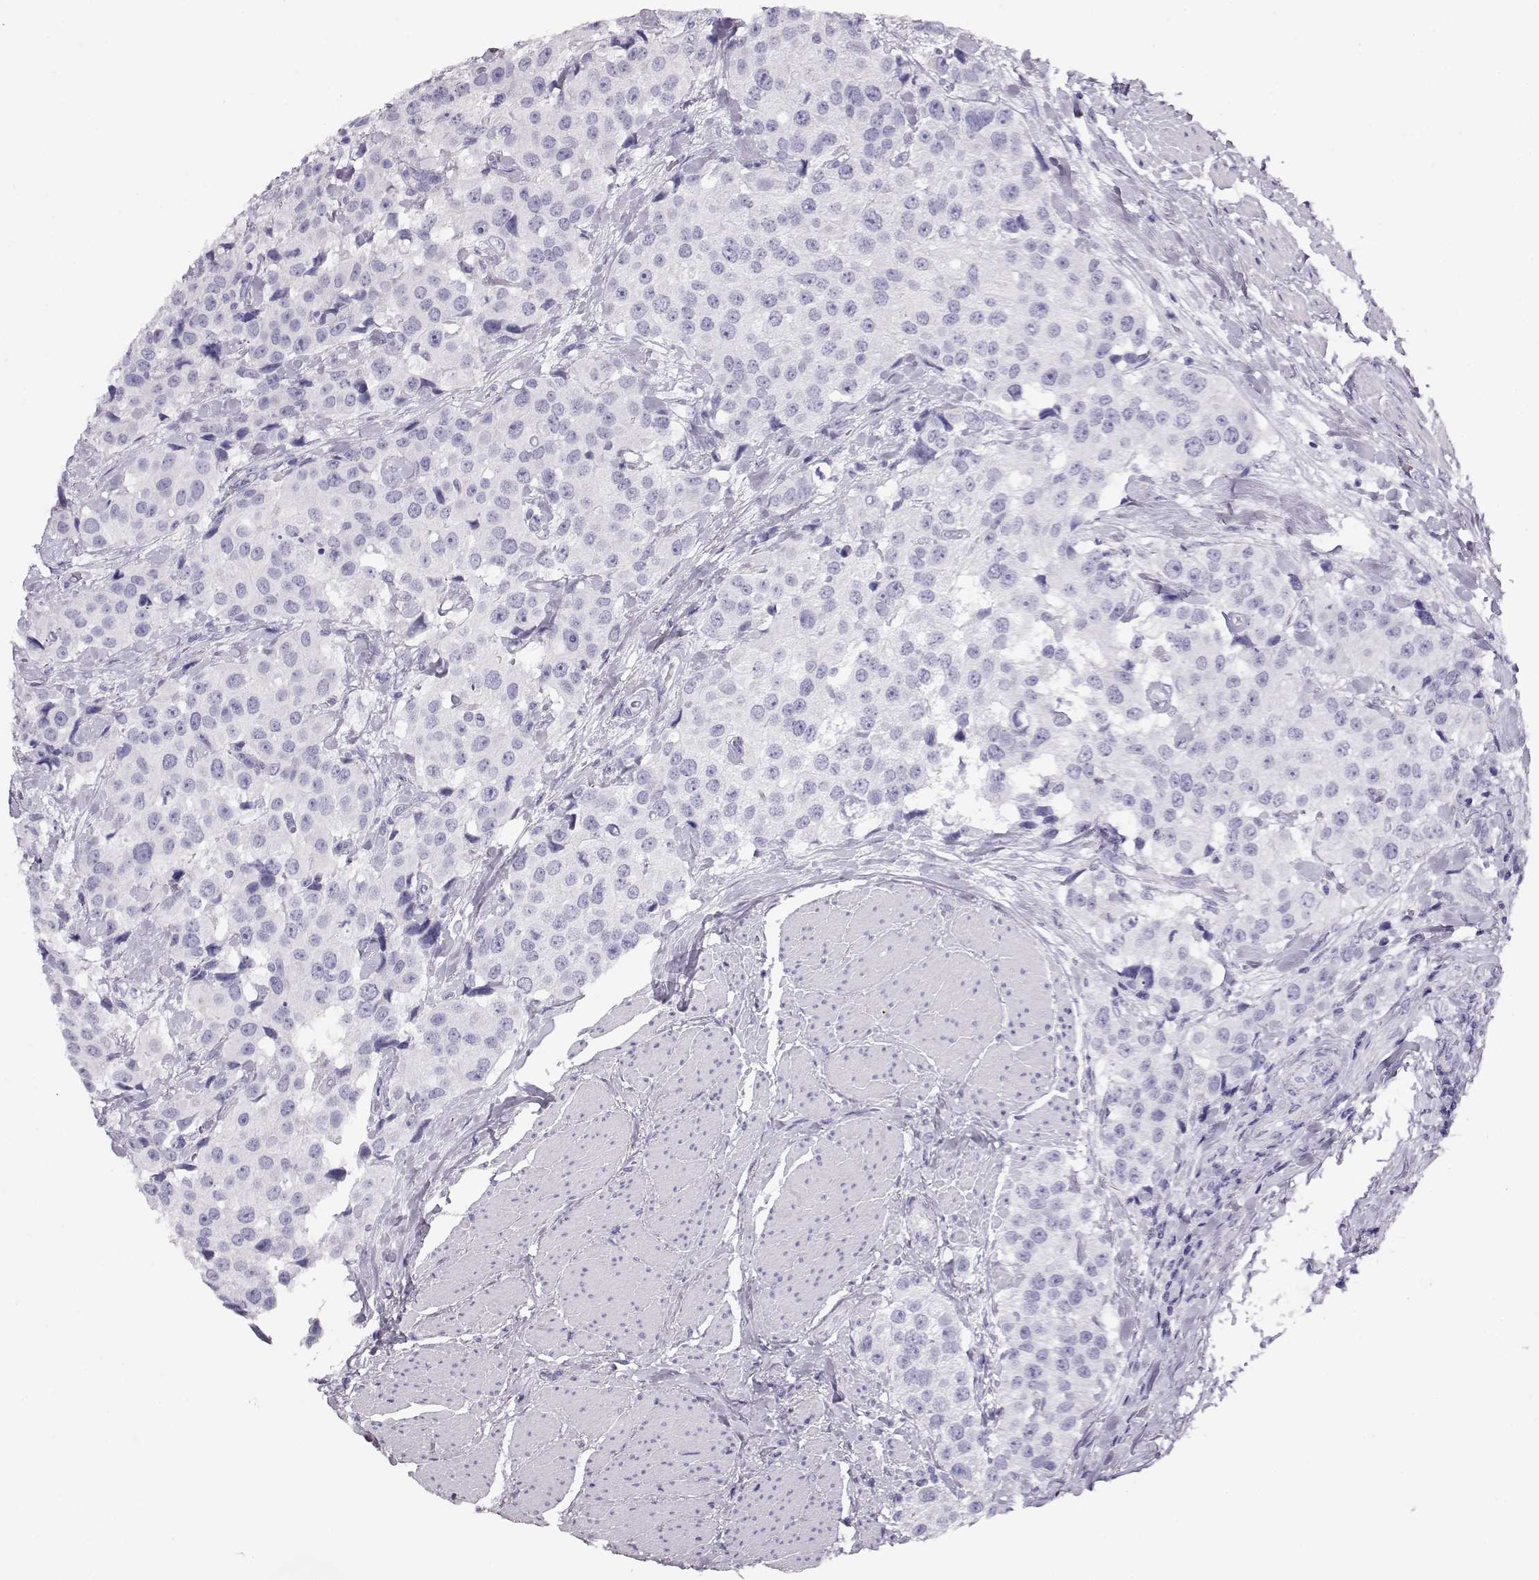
{"staining": {"intensity": "negative", "quantity": "none", "location": "none"}, "tissue": "urothelial cancer", "cell_type": "Tumor cells", "image_type": "cancer", "snomed": [{"axis": "morphology", "description": "Urothelial carcinoma, High grade"}, {"axis": "topography", "description": "Urinary bladder"}], "caption": "The image demonstrates no significant positivity in tumor cells of urothelial cancer. (Immunohistochemistry (ihc), brightfield microscopy, high magnification).", "gene": "CRX", "patient": {"sex": "female", "age": 64}}